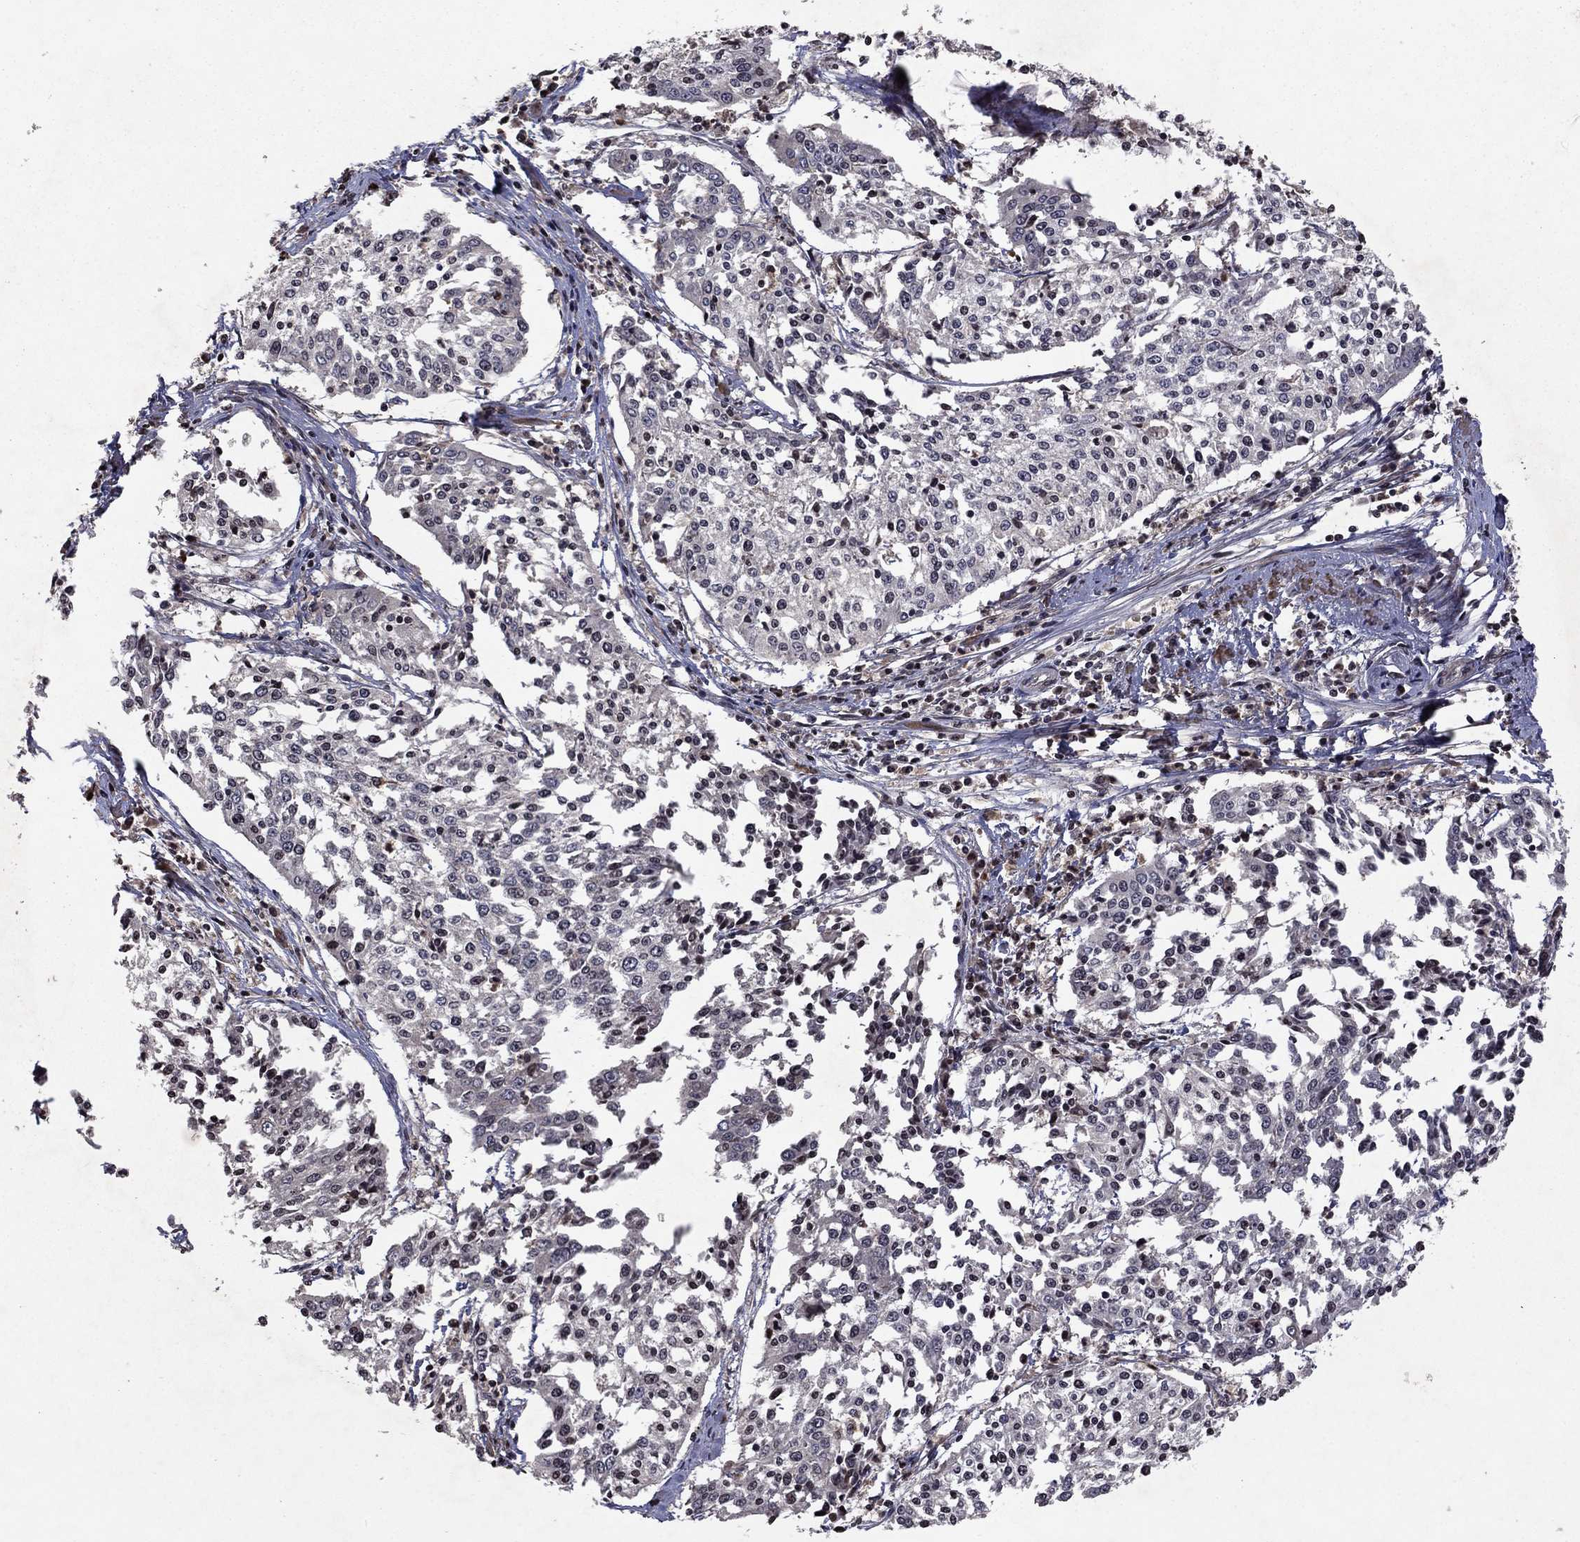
{"staining": {"intensity": "negative", "quantity": "none", "location": "none"}, "tissue": "cervical cancer", "cell_type": "Tumor cells", "image_type": "cancer", "snomed": [{"axis": "morphology", "description": "Squamous cell carcinoma, NOS"}, {"axis": "topography", "description": "Cervix"}], "caption": "Human cervical cancer stained for a protein using immunohistochemistry (IHC) reveals no expression in tumor cells.", "gene": "SORBS1", "patient": {"sex": "female", "age": 41}}